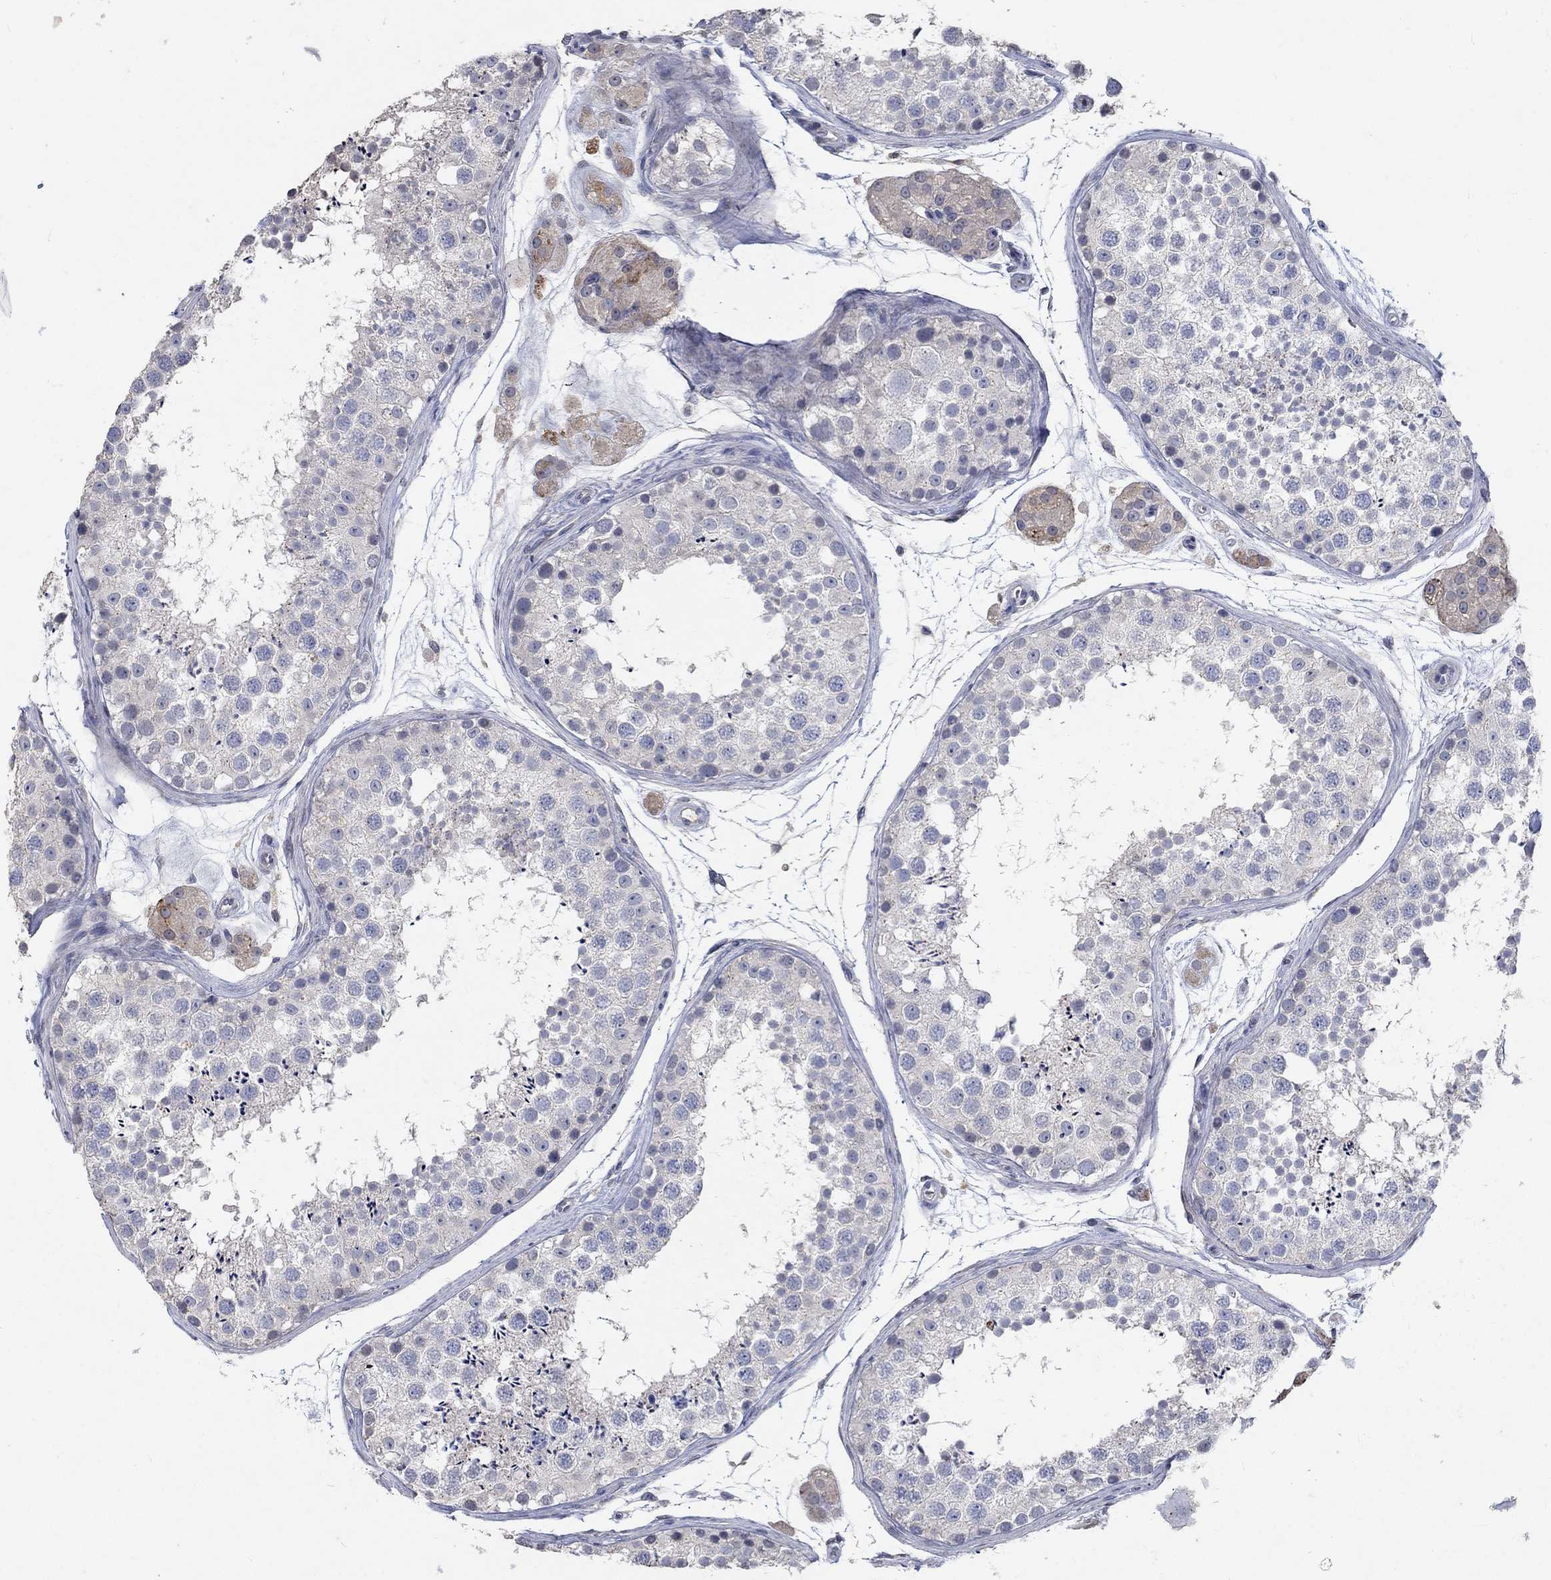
{"staining": {"intensity": "negative", "quantity": "none", "location": "none"}, "tissue": "testis", "cell_type": "Cells in seminiferous ducts", "image_type": "normal", "snomed": [{"axis": "morphology", "description": "Normal tissue, NOS"}, {"axis": "topography", "description": "Testis"}], "caption": "High power microscopy histopathology image of an immunohistochemistry histopathology image of normal testis, revealing no significant positivity in cells in seminiferous ducts.", "gene": "TMEM169", "patient": {"sex": "male", "age": 41}}